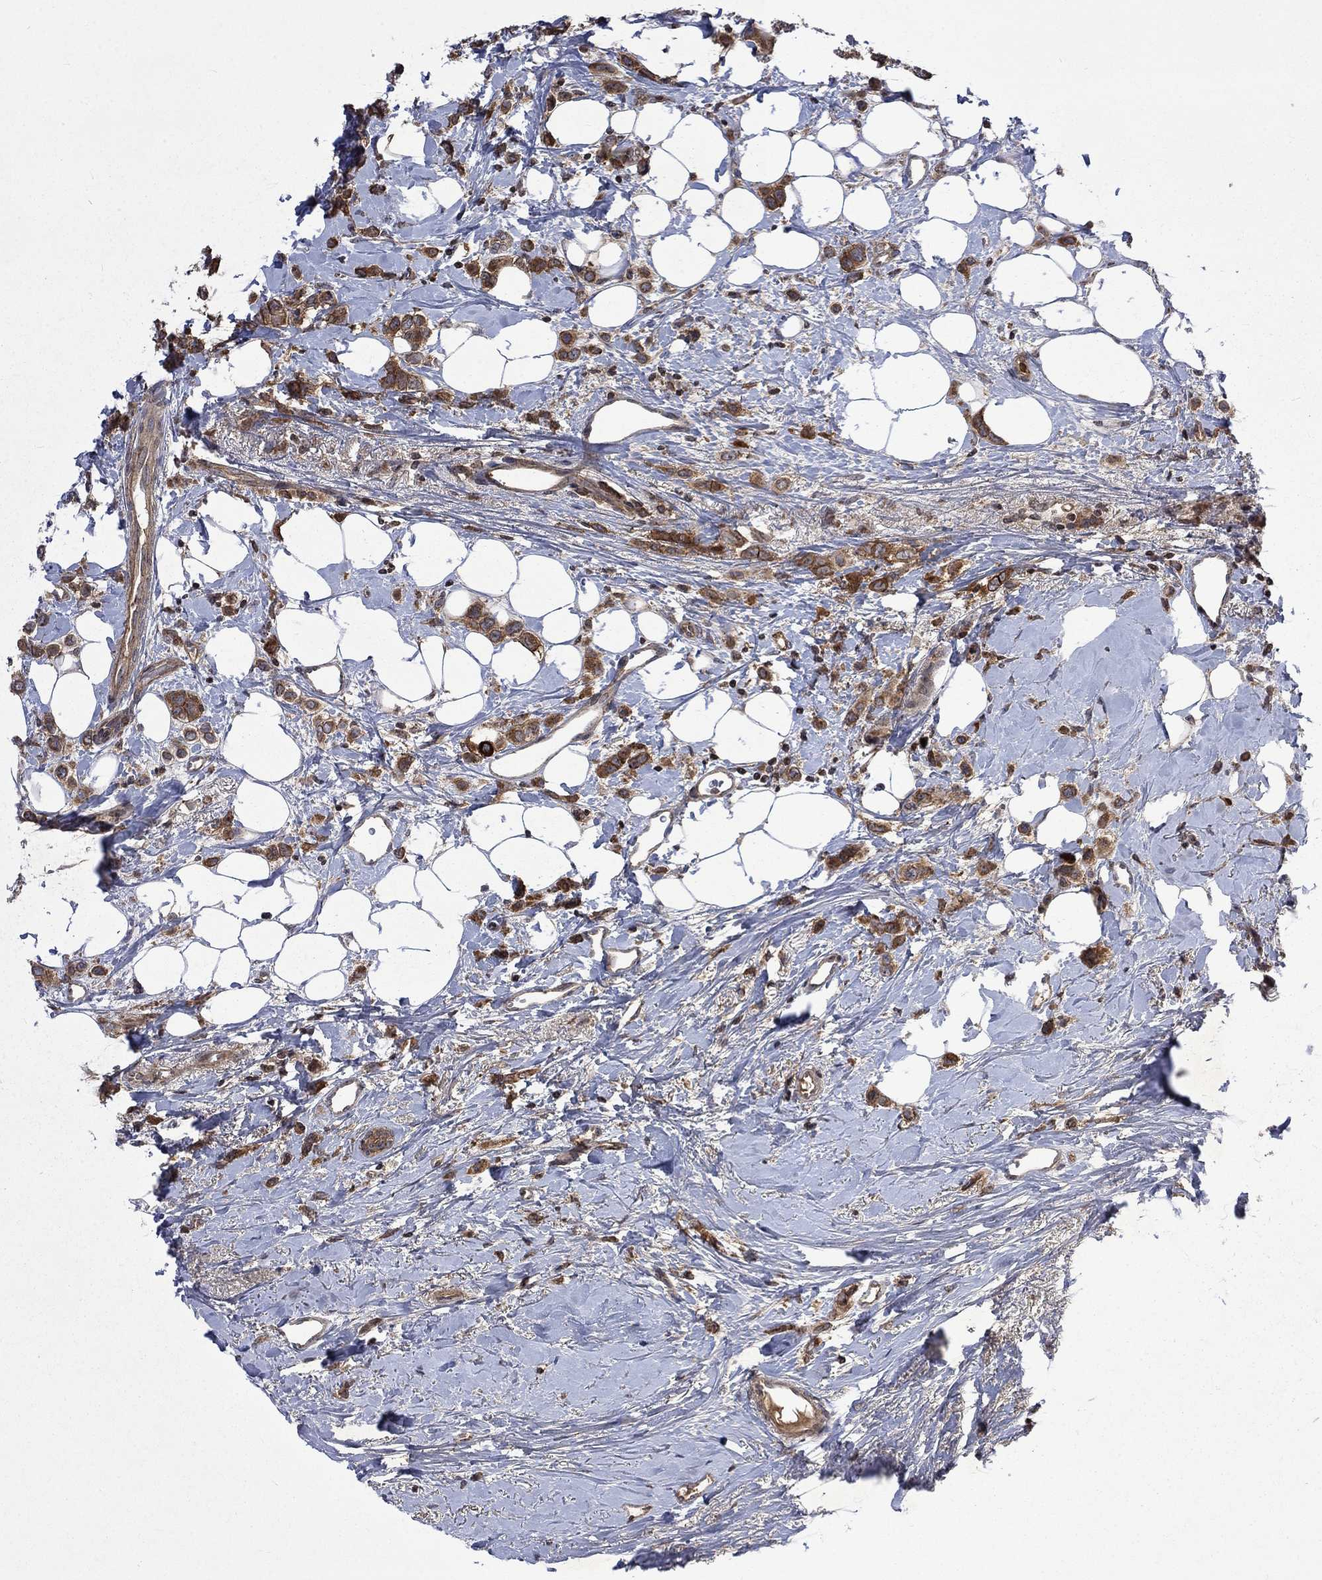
{"staining": {"intensity": "moderate", "quantity": ">75%", "location": "cytoplasmic/membranous"}, "tissue": "breast cancer", "cell_type": "Tumor cells", "image_type": "cancer", "snomed": [{"axis": "morphology", "description": "Lobular carcinoma"}, {"axis": "topography", "description": "Breast"}], "caption": "About >75% of tumor cells in lobular carcinoma (breast) exhibit moderate cytoplasmic/membranous protein expression as visualized by brown immunohistochemical staining.", "gene": "TMEM33", "patient": {"sex": "female", "age": 66}}